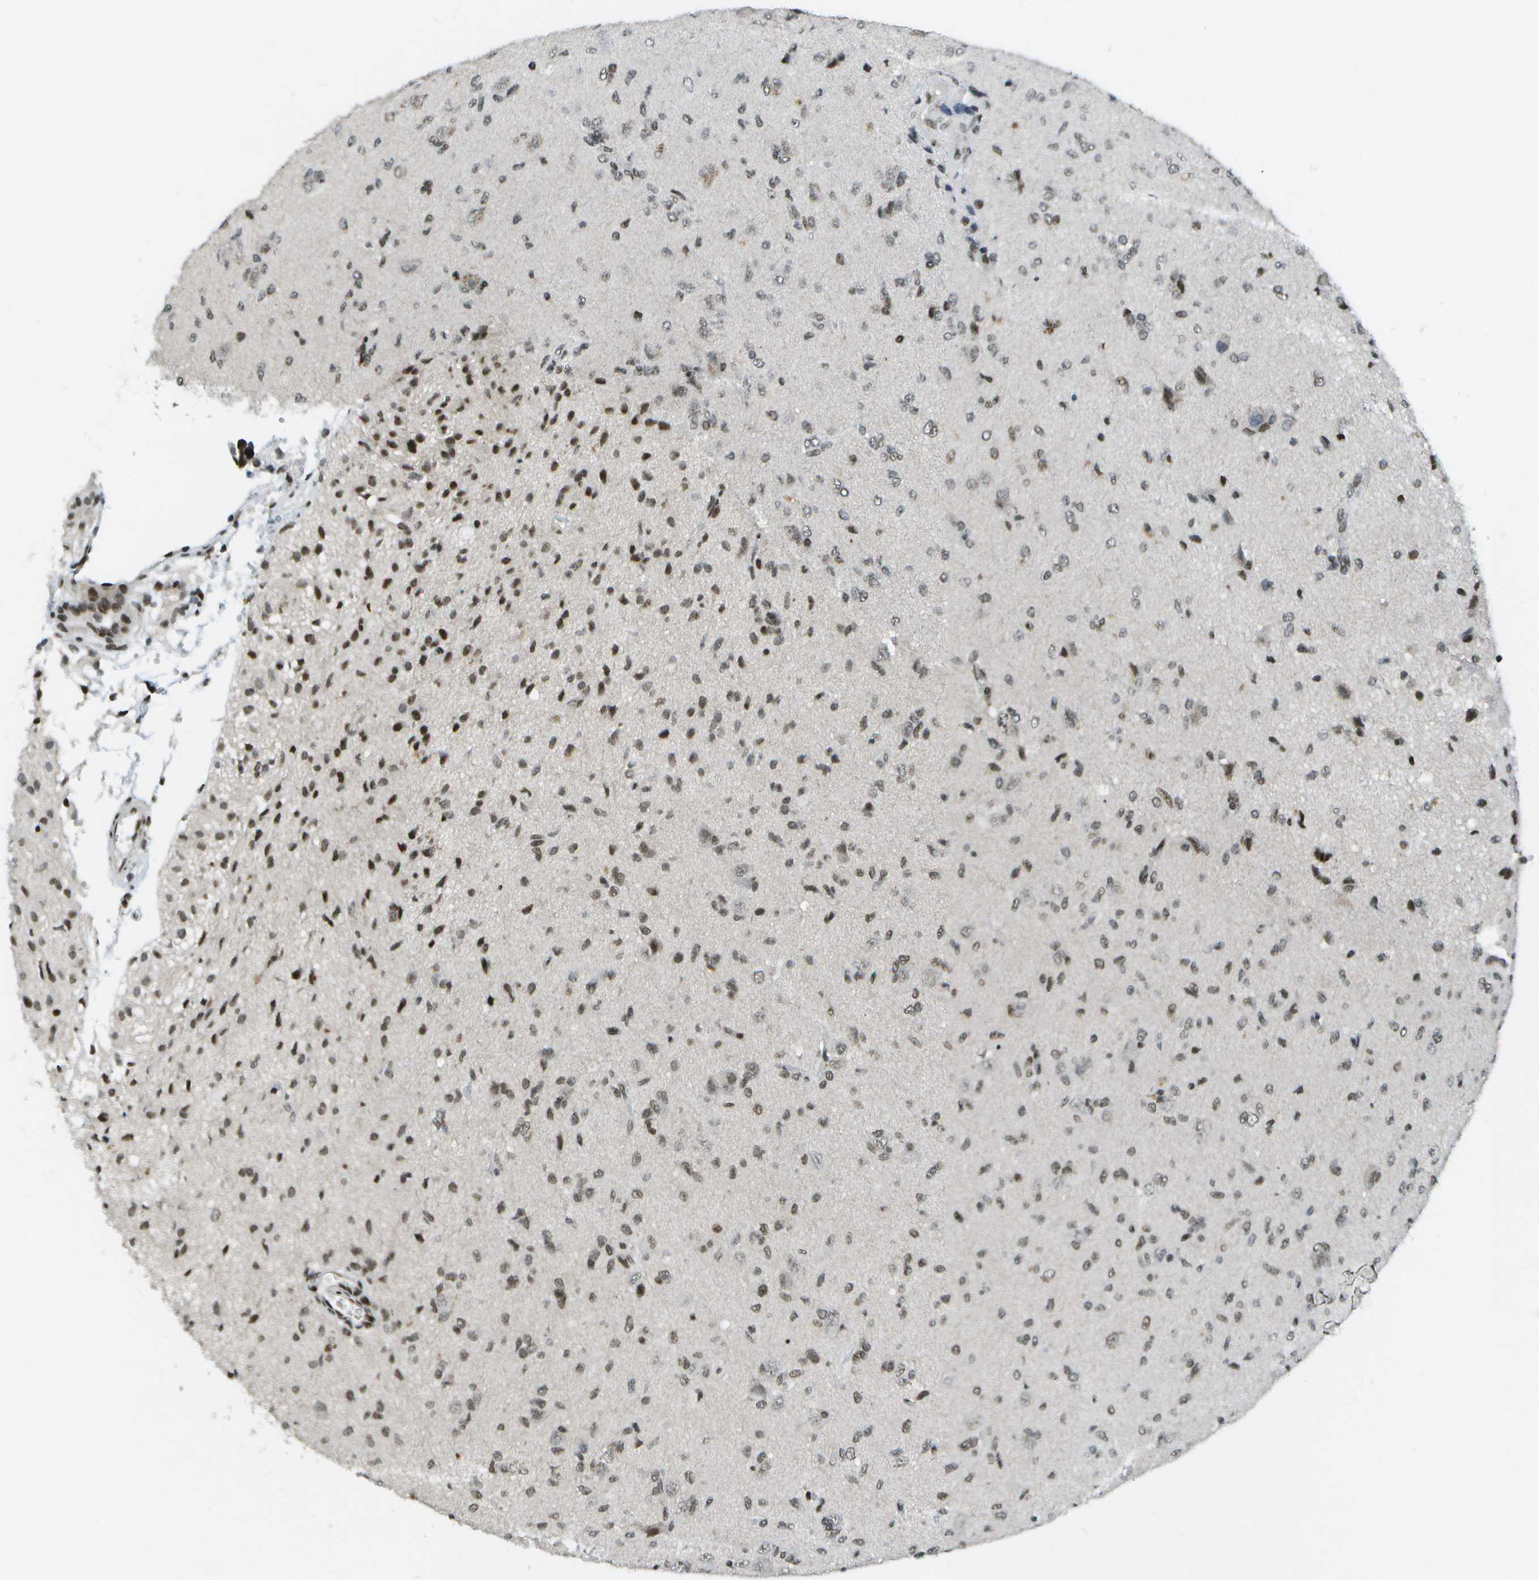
{"staining": {"intensity": "moderate", "quantity": "25%-75%", "location": "nuclear"}, "tissue": "glioma", "cell_type": "Tumor cells", "image_type": "cancer", "snomed": [{"axis": "morphology", "description": "Glioma, malignant, High grade"}, {"axis": "topography", "description": "Brain"}], "caption": "A high-resolution micrograph shows immunohistochemistry (IHC) staining of glioma, which shows moderate nuclear positivity in approximately 25%-75% of tumor cells.", "gene": "IRF7", "patient": {"sex": "female", "age": 59}}